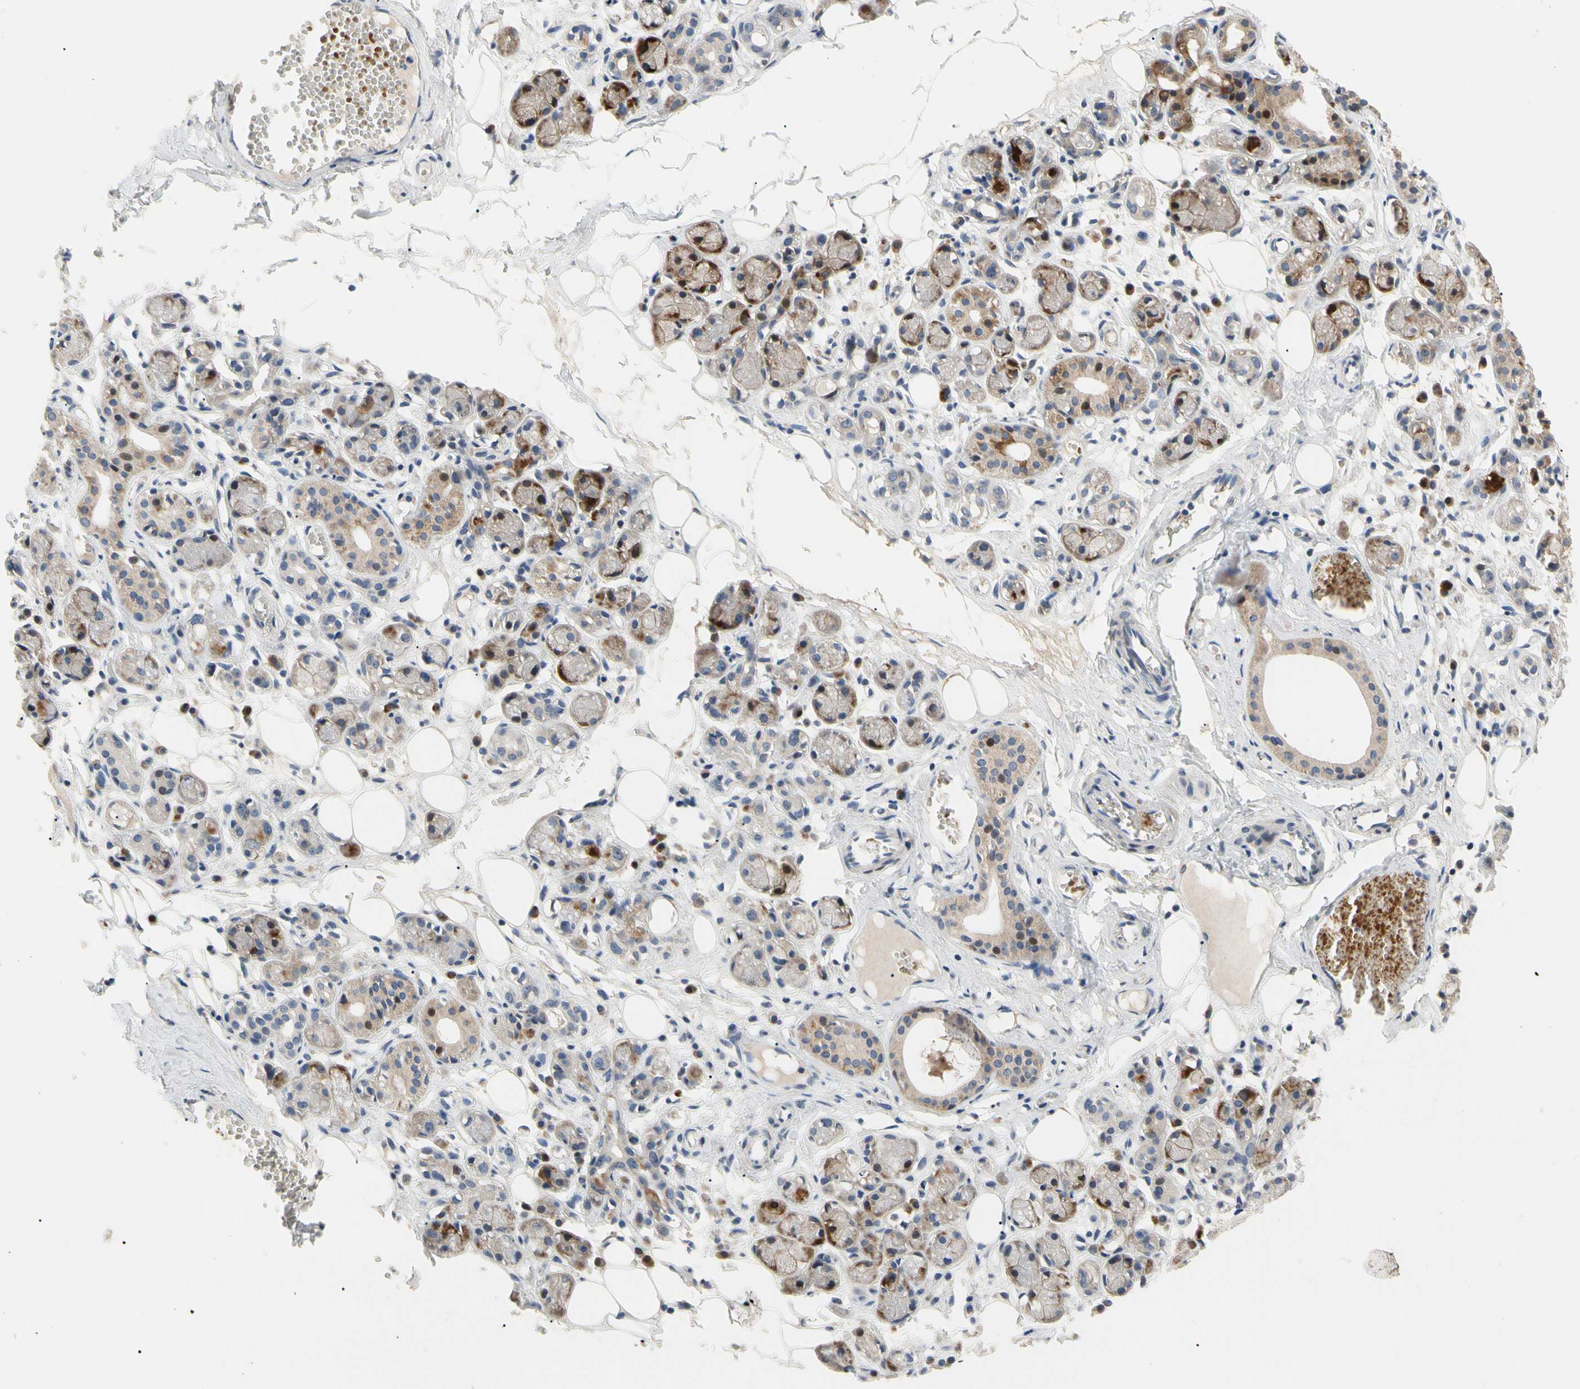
{"staining": {"intensity": "moderate", "quantity": "25%-75%", "location": "cytoplasmic/membranous"}, "tissue": "adipose tissue", "cell_type": "Adipocytes", "image_type": "normal", "snomed": [{"axis": "morphology", "description": "Normal tissue, NOS"}, {"axis": "morphology", "description": "Inflammation, NOS"}, {"axis": "topography", "description": "Vascular tissue"}, {"axis": "topography", "description": "Salivary gland"}], "caption": "Moderate cytoplasmic/membranous protein positivity is appreciated in about 25%-75% of adipocytes in adipose tissue. The staining is performed using DAB (3,3'-diaminobenzidine) brown chromogen to label protein expression. The nuclei are counter-stained blue using hematoxylin.", "gene": "HMGCR", "patient": {"sex": "female", "age": 75}}